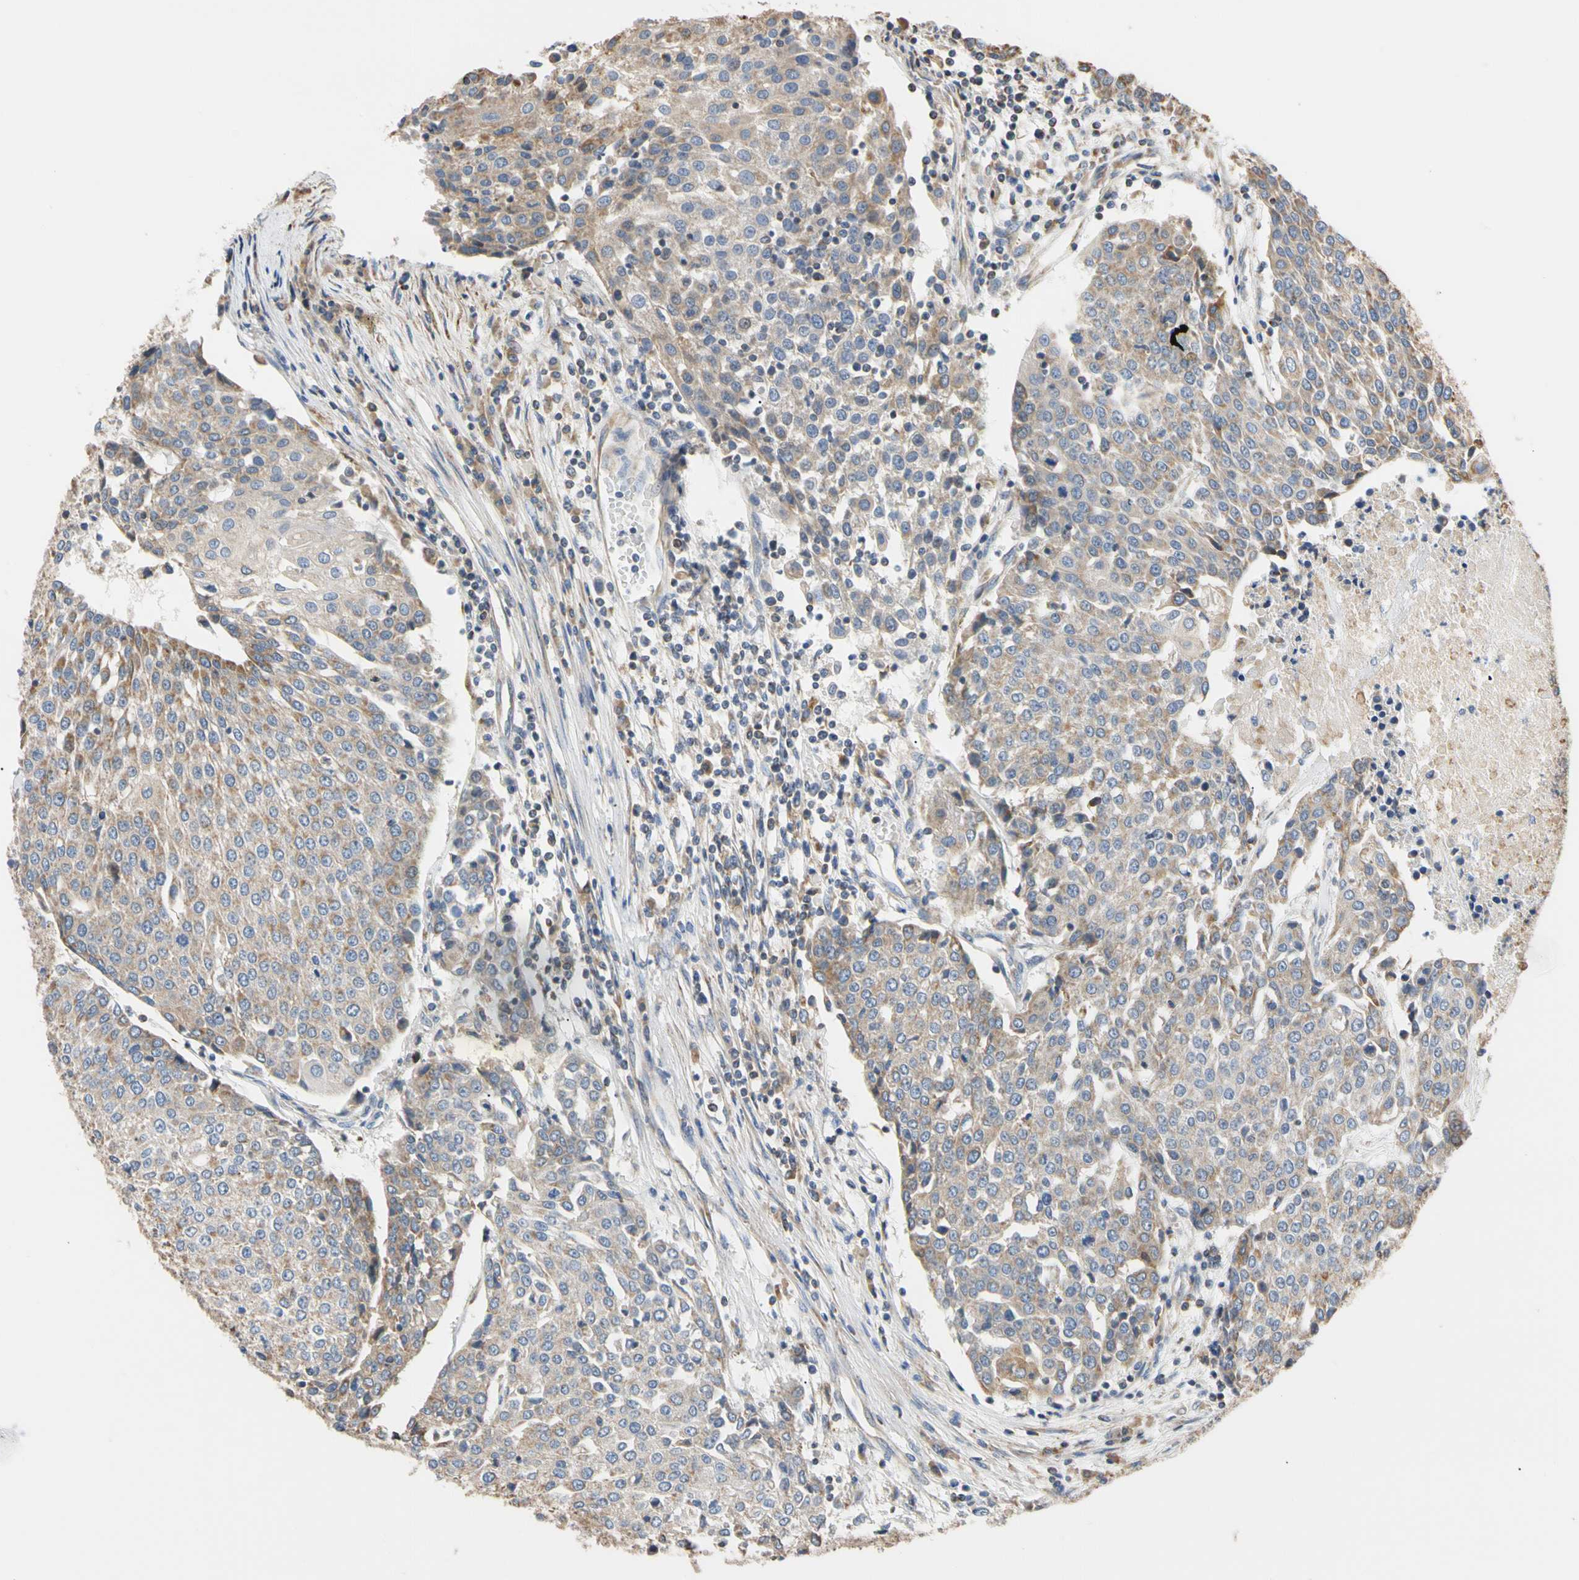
{"staining": {"intensity": "moderate", "quantity": "<25%", "location": "cytoplasmic/membranous"}, "tissue": "urothelial cancer", "cell_type": "Tumor cells", "image_type": "cancer", "snomed": [{"axis": "morphology", "description": "Urothelial carcinoma, High grade"}, {"axis": "topography", "description": "Urinary bladder"}], "caption": "An immunohistochemistry image of tumor tissue is shown. Protein staining in brown shows moderate cytoplasmic/membranous positivity in urothelial carcinoma (high-grade) within tumor cells.", "gene": "PLGRKT", "patient": {"sex": "female", "age": 85}}